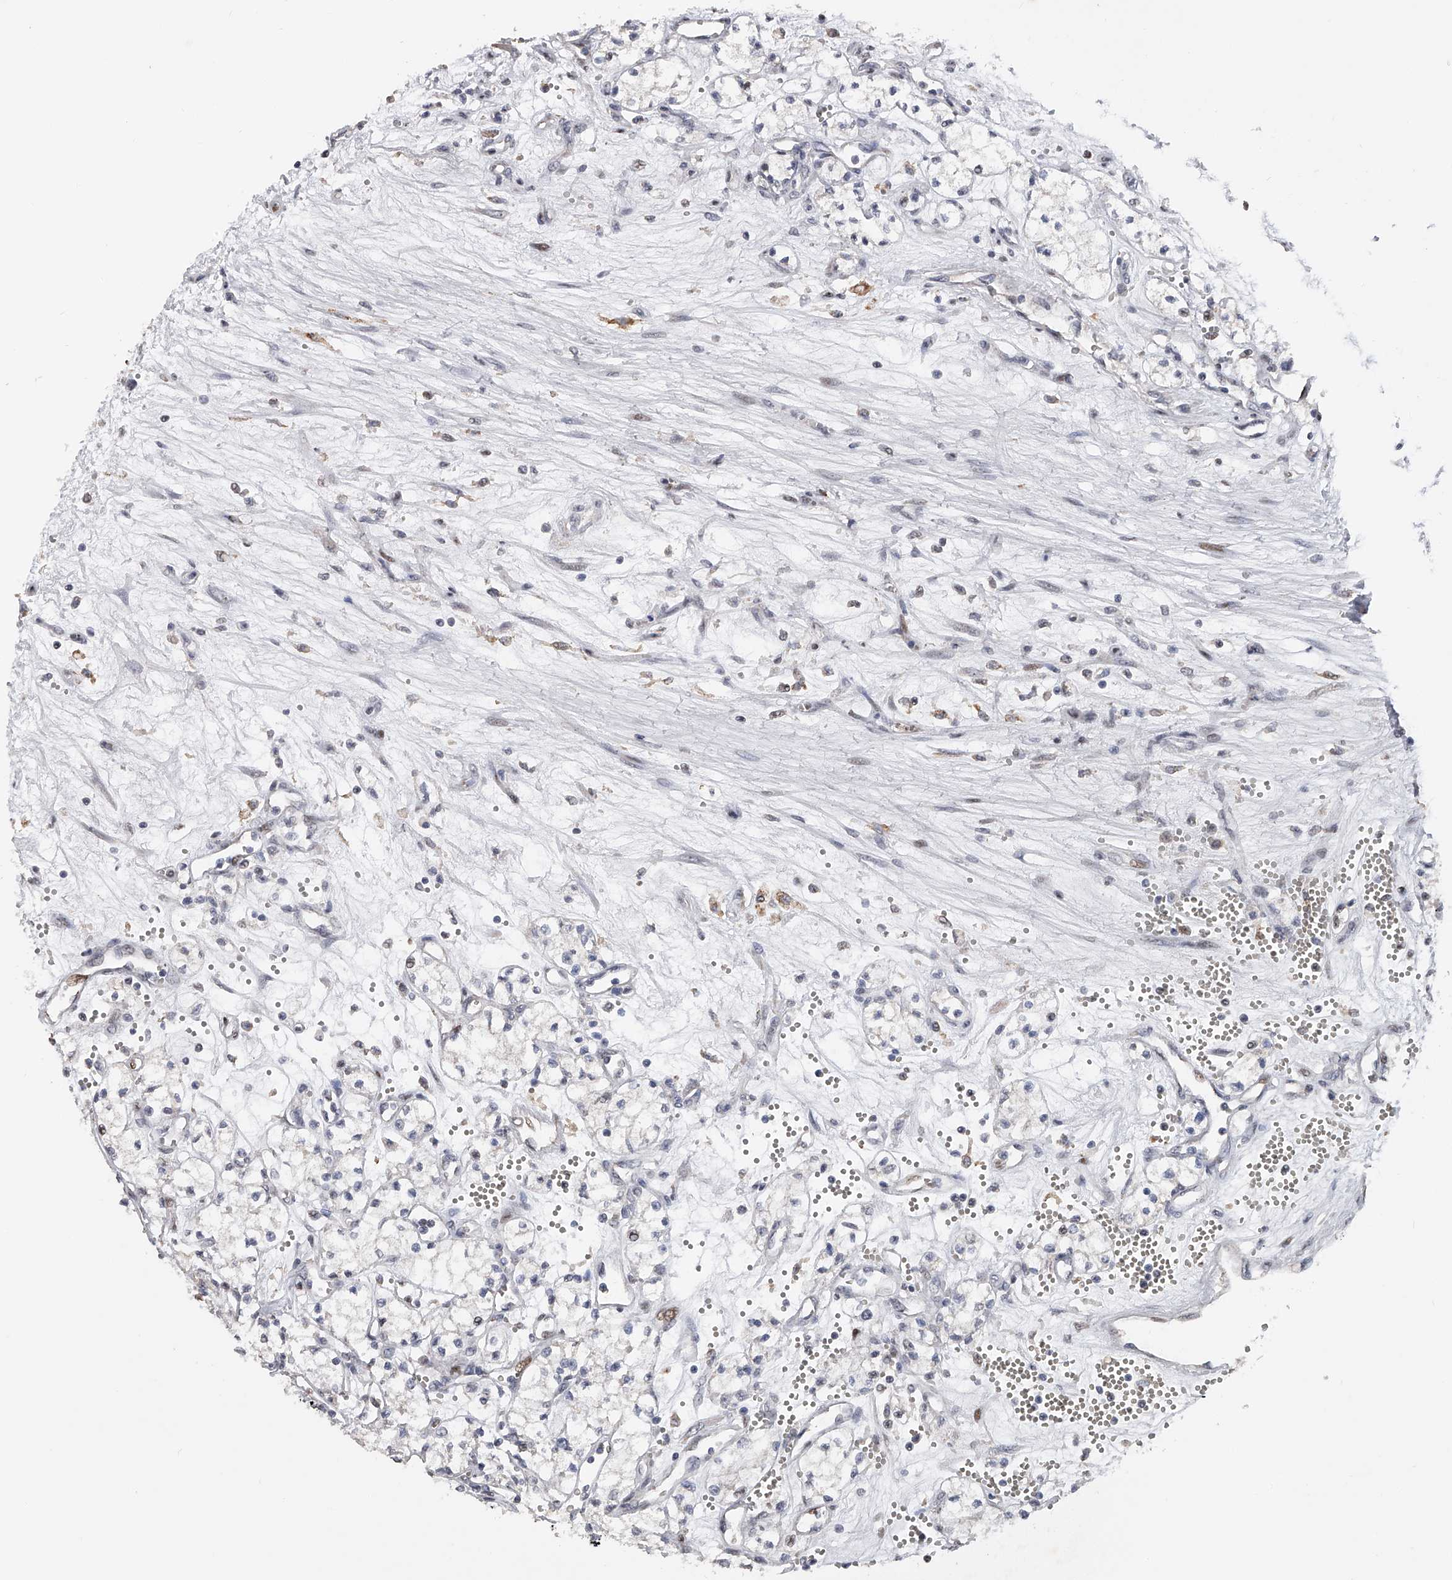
{"staining": {"intensity": "negative", "quantity": "none", "location": "none"}, "tissue": "renal cancer", "cell_type": "Tumor cells", "image_type": "cancer", "snomed": [{"axis": "morphology", "description": "Adenocarcinoma, NOS"}, {"axis": "topography", "description": "Kidney"}], "caption": "A high-resolution micrograph shows immunohistochemistry staining of renal cancer (adenocarcinoma), which exhibits no significant expression in tumor cells.", "gene": "RWDD2A", "patient": {"sex": "male", "age": 59}}